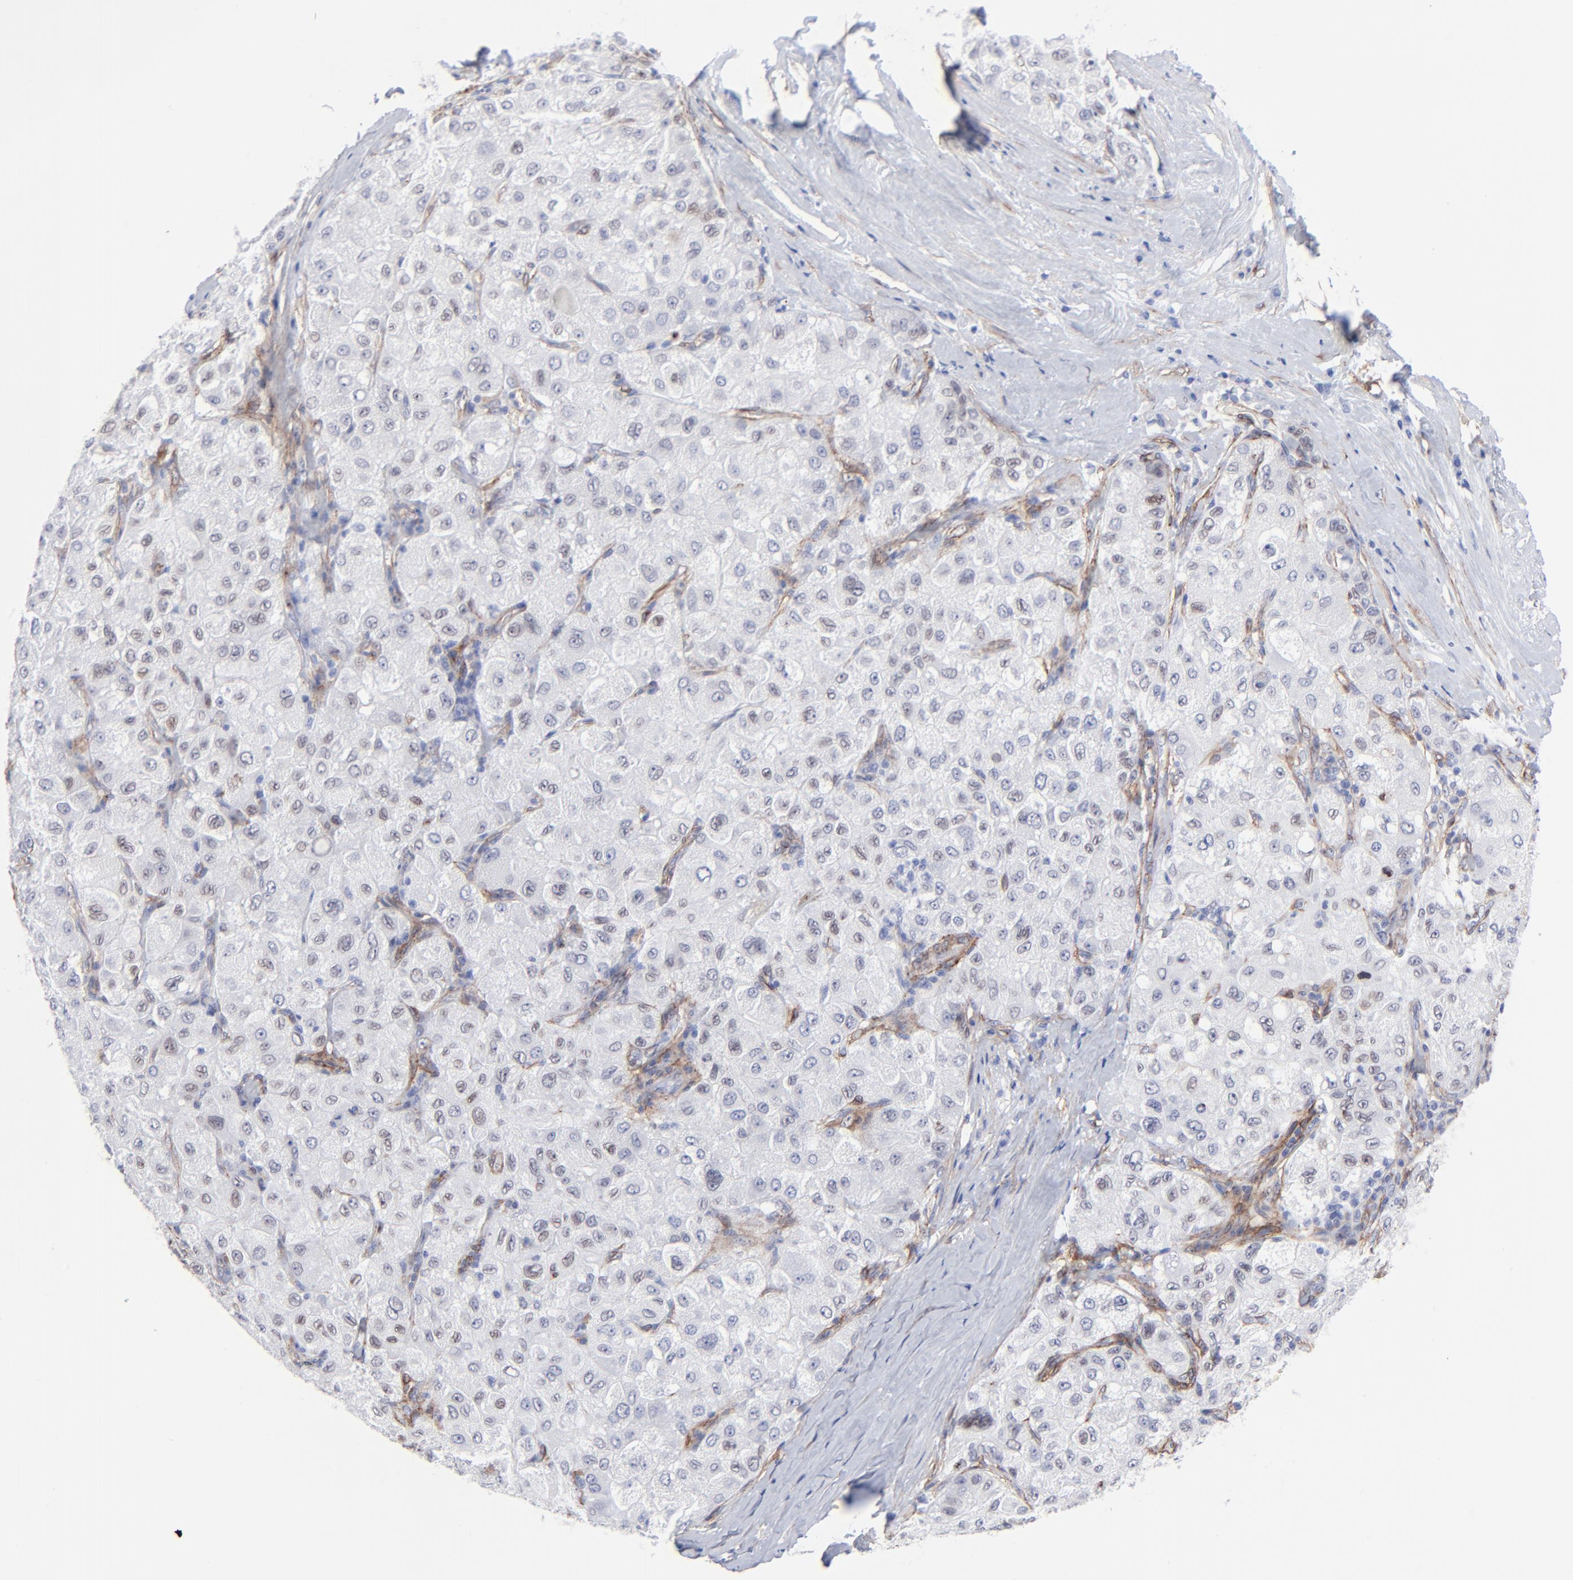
{"staining": {"intensity": "negative", "quantity": "none", "location": "none"}, "tissue": "liver cancer", "cell_type": "Tumor cells", "image_type": "cancer", "snomed": [{"axis": "morphology", "description": "Carcinoma, Hepatocellular, NOS"}, {"axis": "topography", "description": "Liver"}], "caption": "Hepatocellular carcinoma (liver) was stained to show a protein in brown. There is no significant expression in tumor cells. The staining is performed using DAB (3,3'-diaminobenzidine) brown chromogen with nuclei counter-stained in using hematoxylin.", "gene": "PDGFRB", "patient": {"sex": "male", "age": 80}}